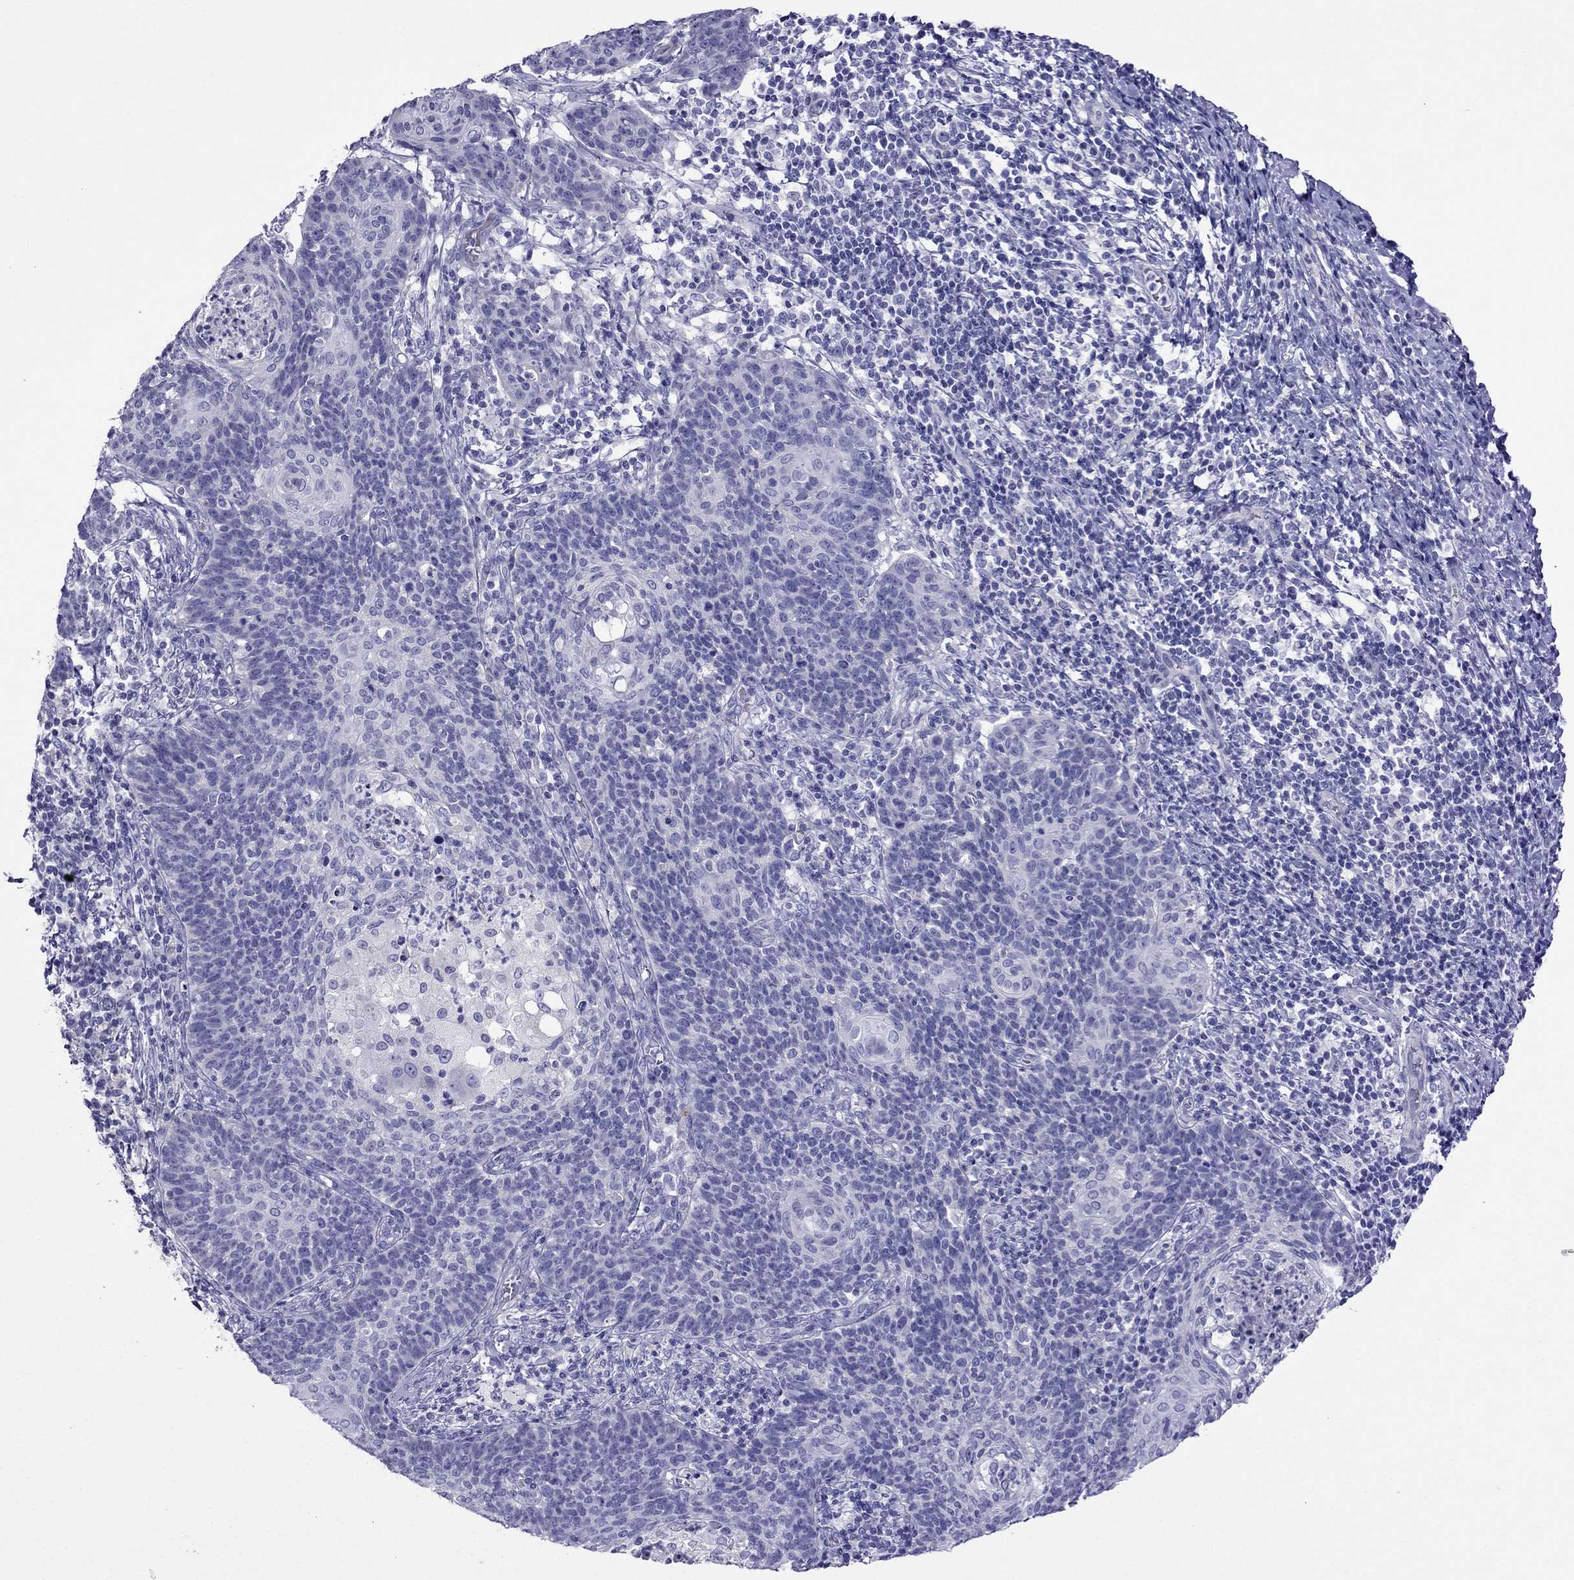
{"staining": {"intensity": "negative", "quantity": "none", "location": "none"}, "tissue": "cervical cancer", "cell_type": "Tumor cells", "image_type": "cancer", "snomed": [{"axis": "morphology", "description": "Squamous cell carcinoma, NOS"}, {"axis": "topography", "description": "Cervix"}], "caption": "Histopathology image shows no protein staining in tumor cells of squamous cell carcinoma (cervical) tissue.", "gene": "TDRD1", "patient": {"sex": "female", "age": 39}}